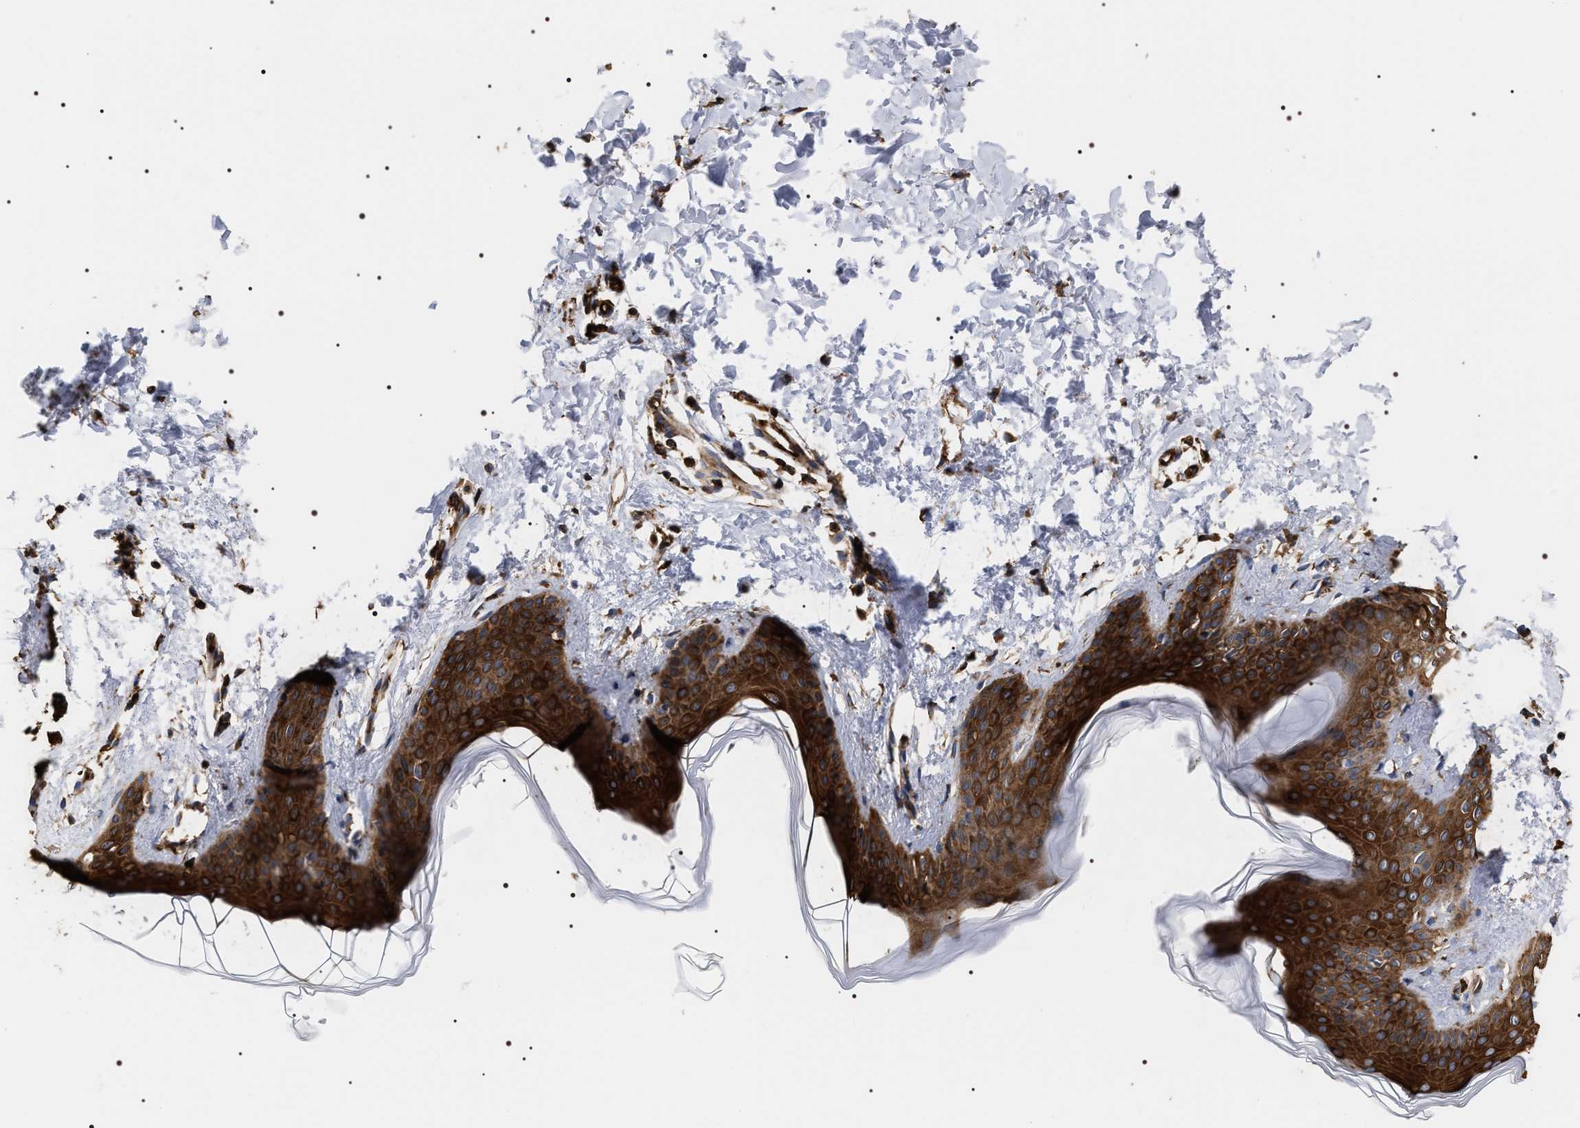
{"staining": {"intensity": "strong", "quantity": ">75%", "location": "cytoplasmic/membranous"}, "tissue": "skin", "cell_type": "Fibroblasts", "image_type": "normal", "snomed": [{"axis": "morphology", "description": "Normal tissue, NOS"}, {"axis": "topography", "description": "Skin"}], "caption": "A high-resolution histopathology image shows IHC staining of benign skin, which exhibits strong cytoplasmic/membranous expression in about >75% of fibroblasts. Nuclei are stained in blue.", "gene": "SERBP1", "patient": {"sex": "female", "age": 17}}